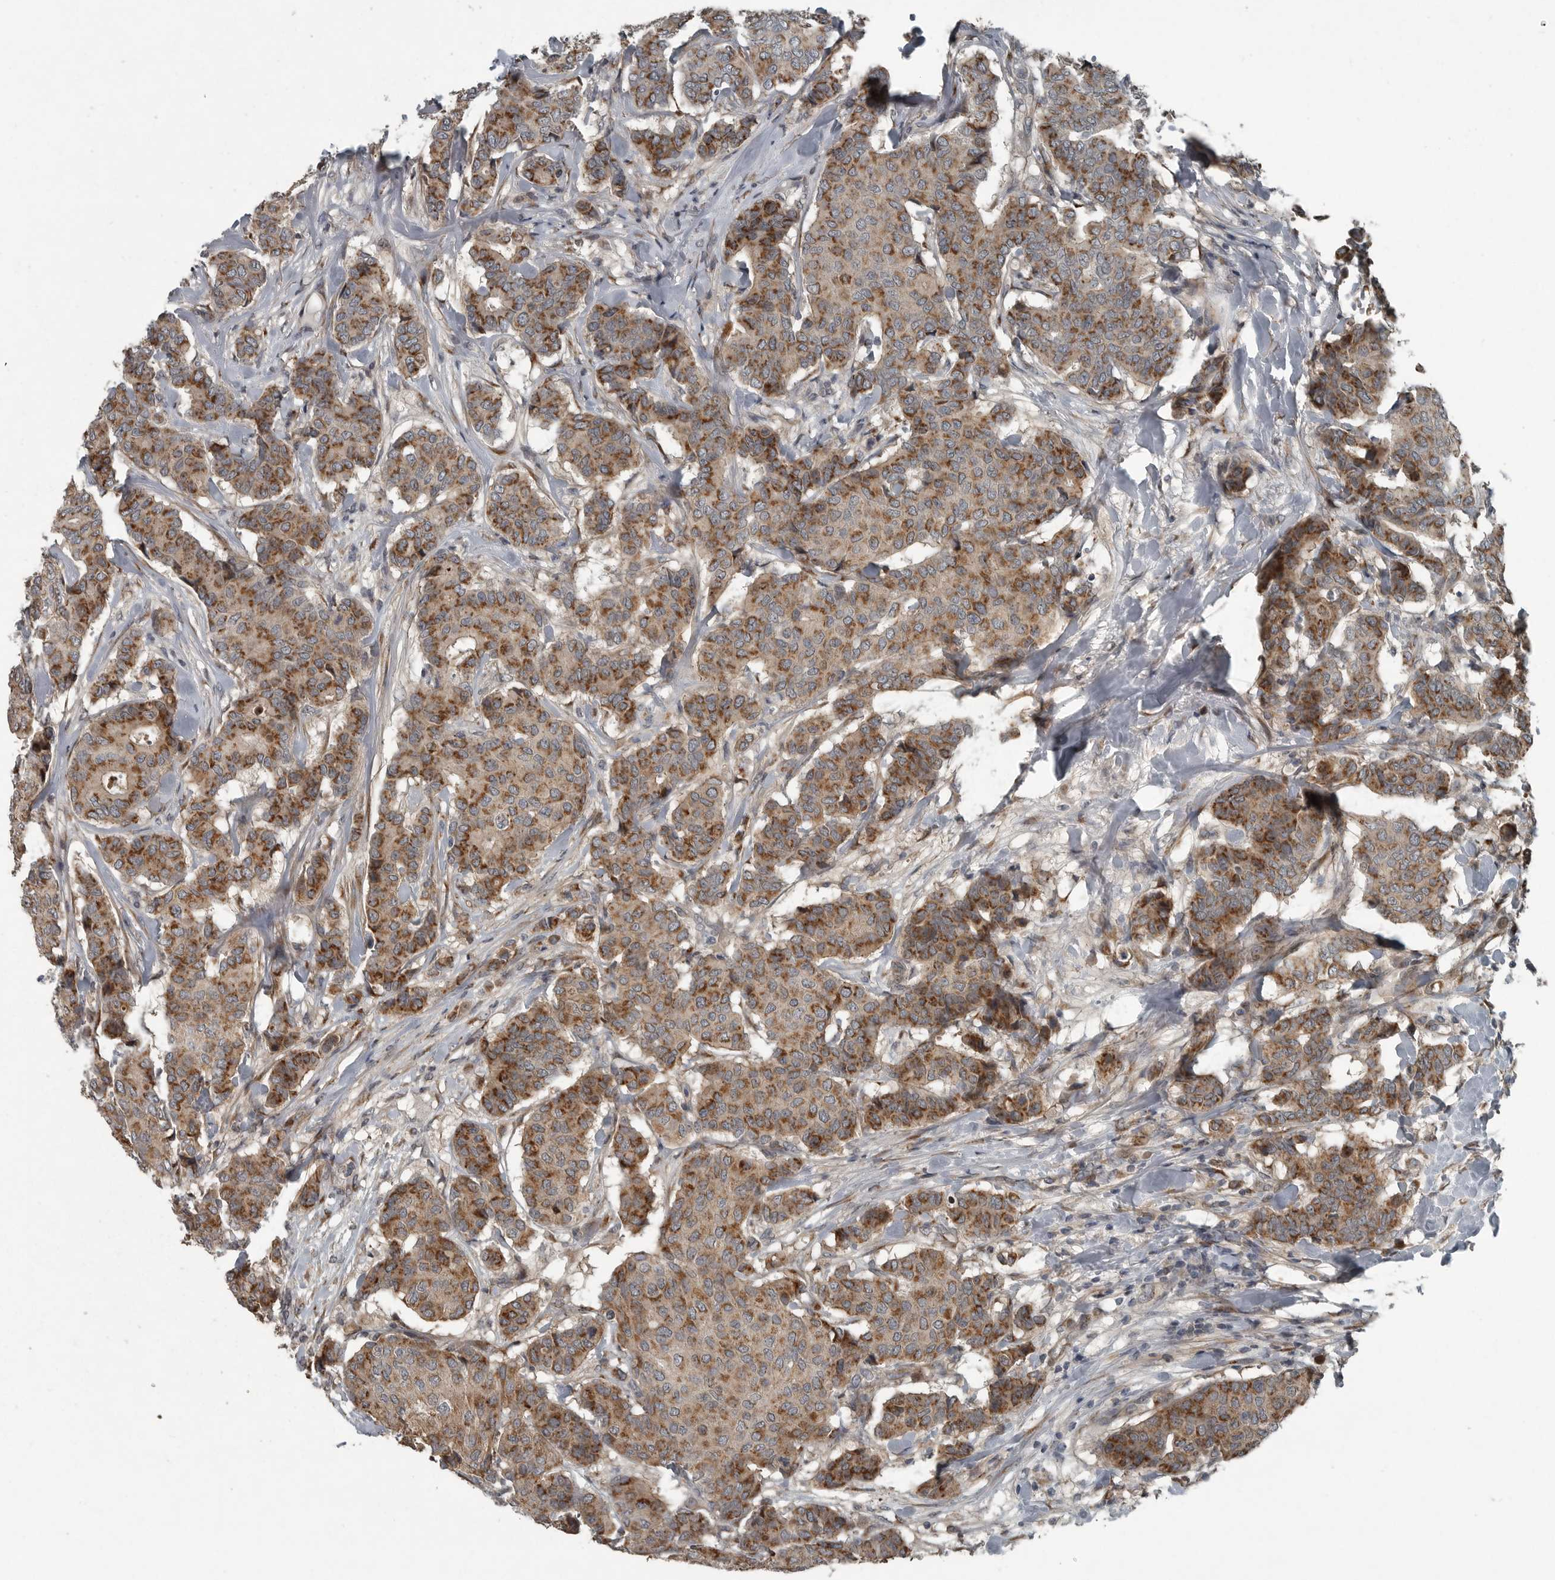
{"staining": {"intensity": "moderate", "quantity": ">75%", "location": "cytoplasmic/membranous"}, "tissue": "breast cancer", "cell_type": "Tumor cells", "image_type": "cancer", "snomed": [{"axis": "morphology", "description": "Duct carcinoma"}, {"axis": "topography", "description": "Breast"}], "caption": "Breast cancer (infiltrating ductal carcinoma) tissue exhibits moderate cytoplasmic/membranous positivity in approximately >75% of tumor cells, visualized by immunohistochemistry.", "gene": "ZNF345", "patient": {"sex": "female", "age": 75}}